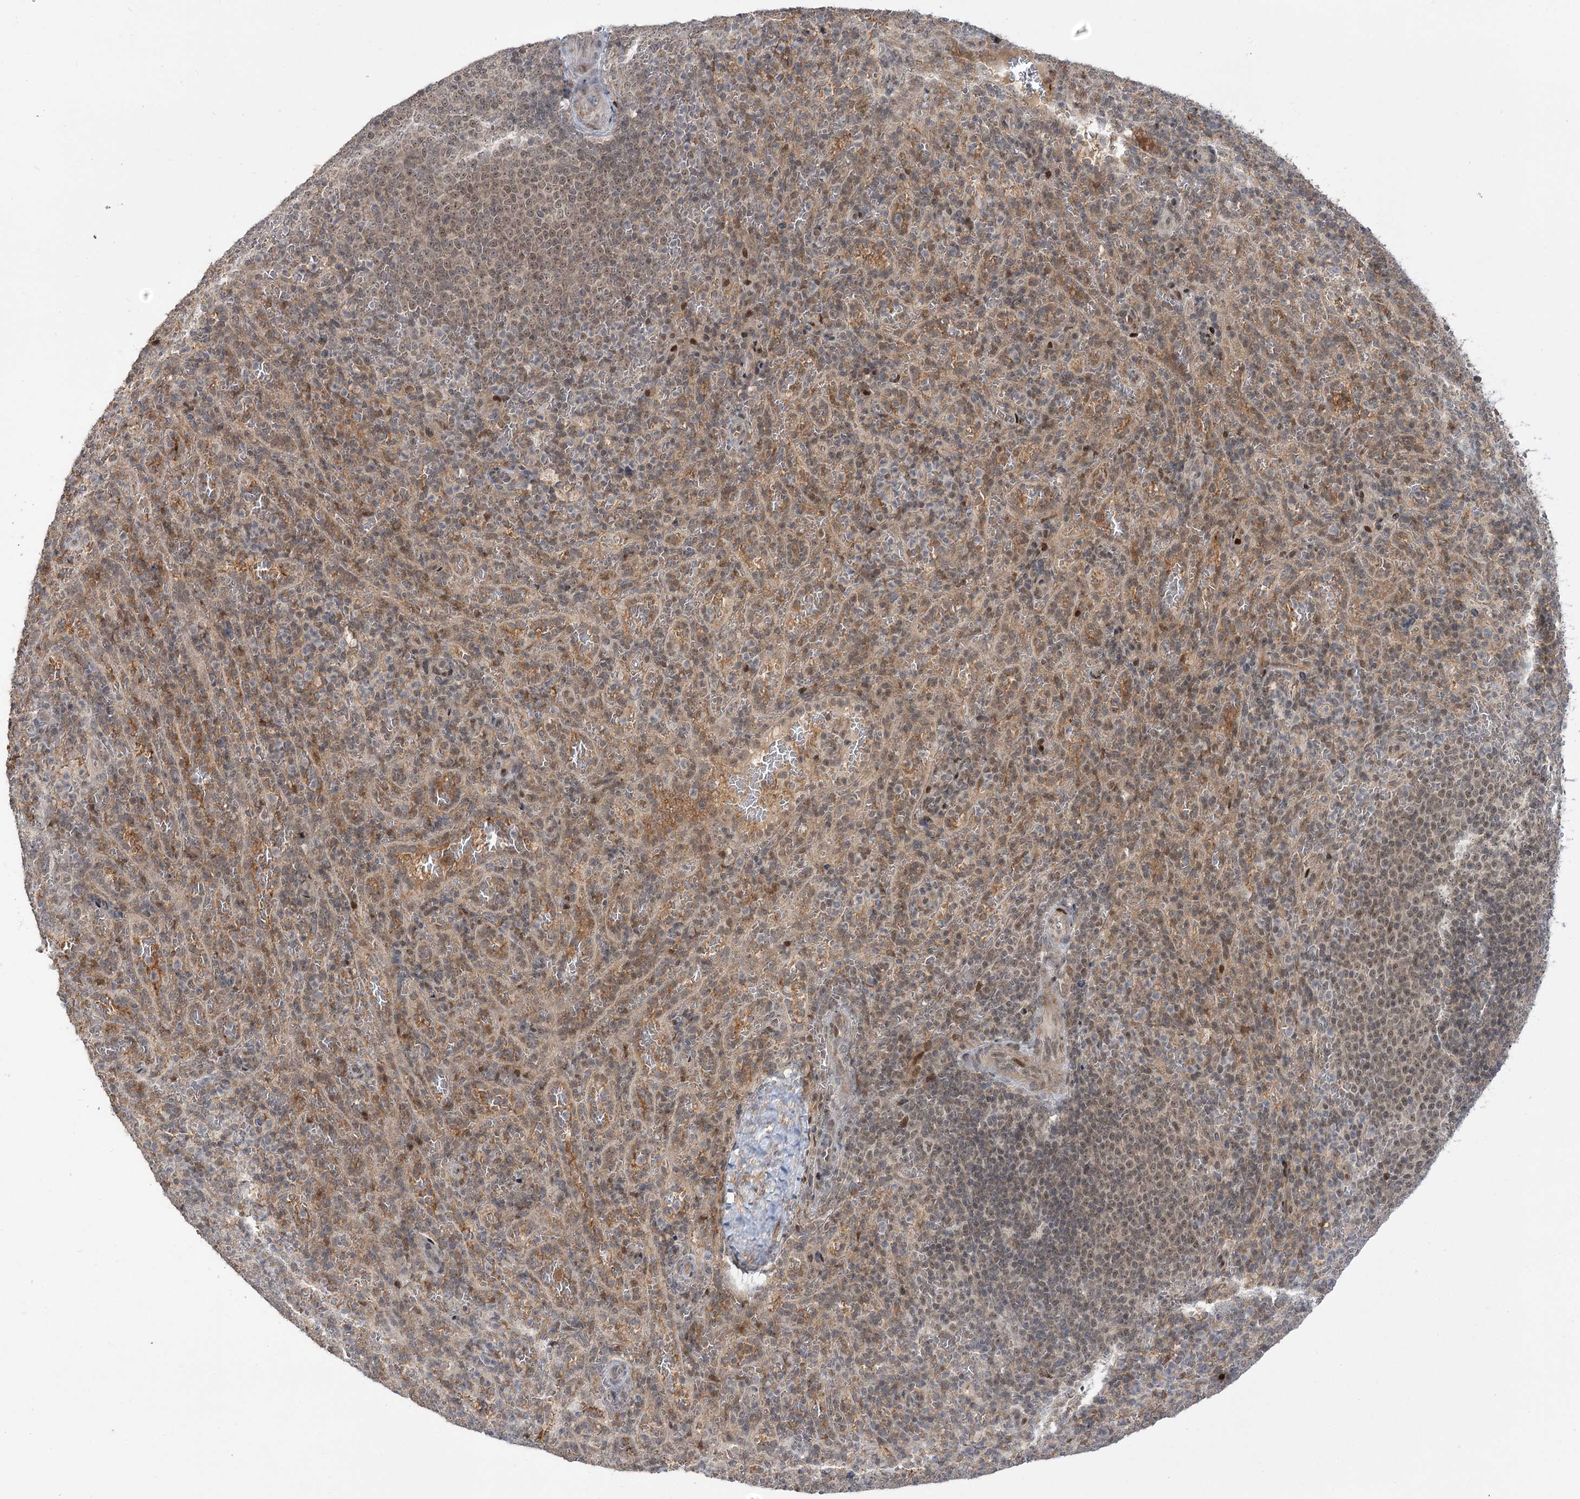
{"staining": {"intensity": "weak", "quantity": "25%-75%", "location": "nuclear"}, "tissue": "spleen", "cell_type": "Cells in red pulp", "image_type": "normal", "snomed": [{"axis": "morphology", "description": "Normal tissue, NOS"}, {"axis": "topography", "description": "Spleen"}], "caption": "Spleen stained with DAB (3,3'-diaminobenzidine) immunohistochemistry demonstrates low levels of weak nuclear expression in about 25%-75% of cells in red pulp.", "gene": "HELQ", "patient": {"sex": "female", "age": 21}}